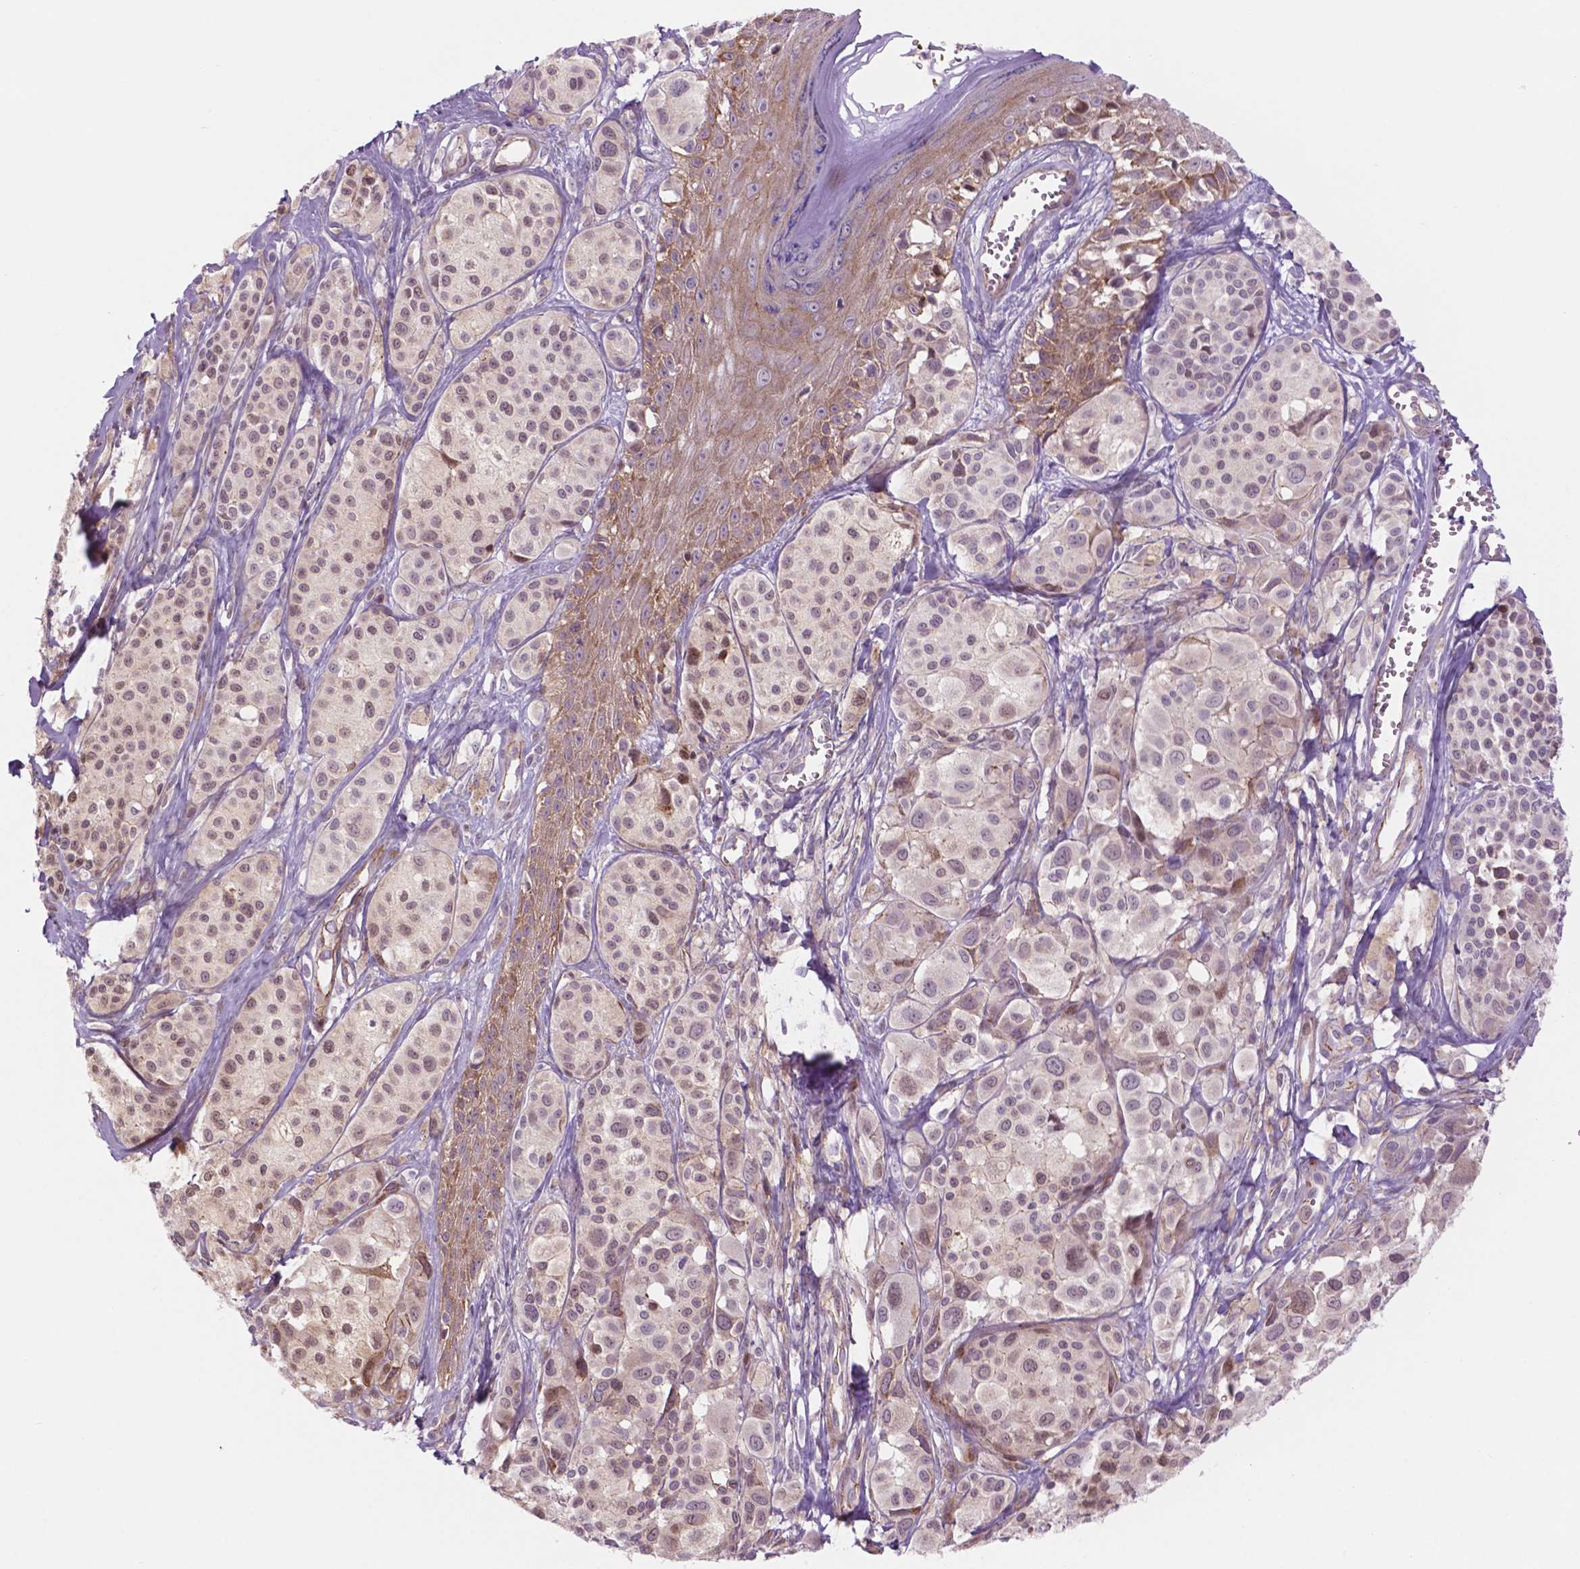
{"staining": {"intensity": "weak", "quantity": "25%-75%", "location": "cytoplasmic/membranous,nuclear"}, "tissue": "melanoma", "cell_type": "Tumor cells", "image_type": "cancer", "snomed": [{"axis": "morphology", "description": "Malignant melanoma, NOS"}, {"axis": "topography", "description": "Skin"}], "caption": "Tumor cells demonstrate low levels of weak cytoplasmic/membranous and nuclear staining in approximately 25%-75% of cells in melanoma.", "gene": "RND3", "patient": {"sex": "male", "age": 77}}